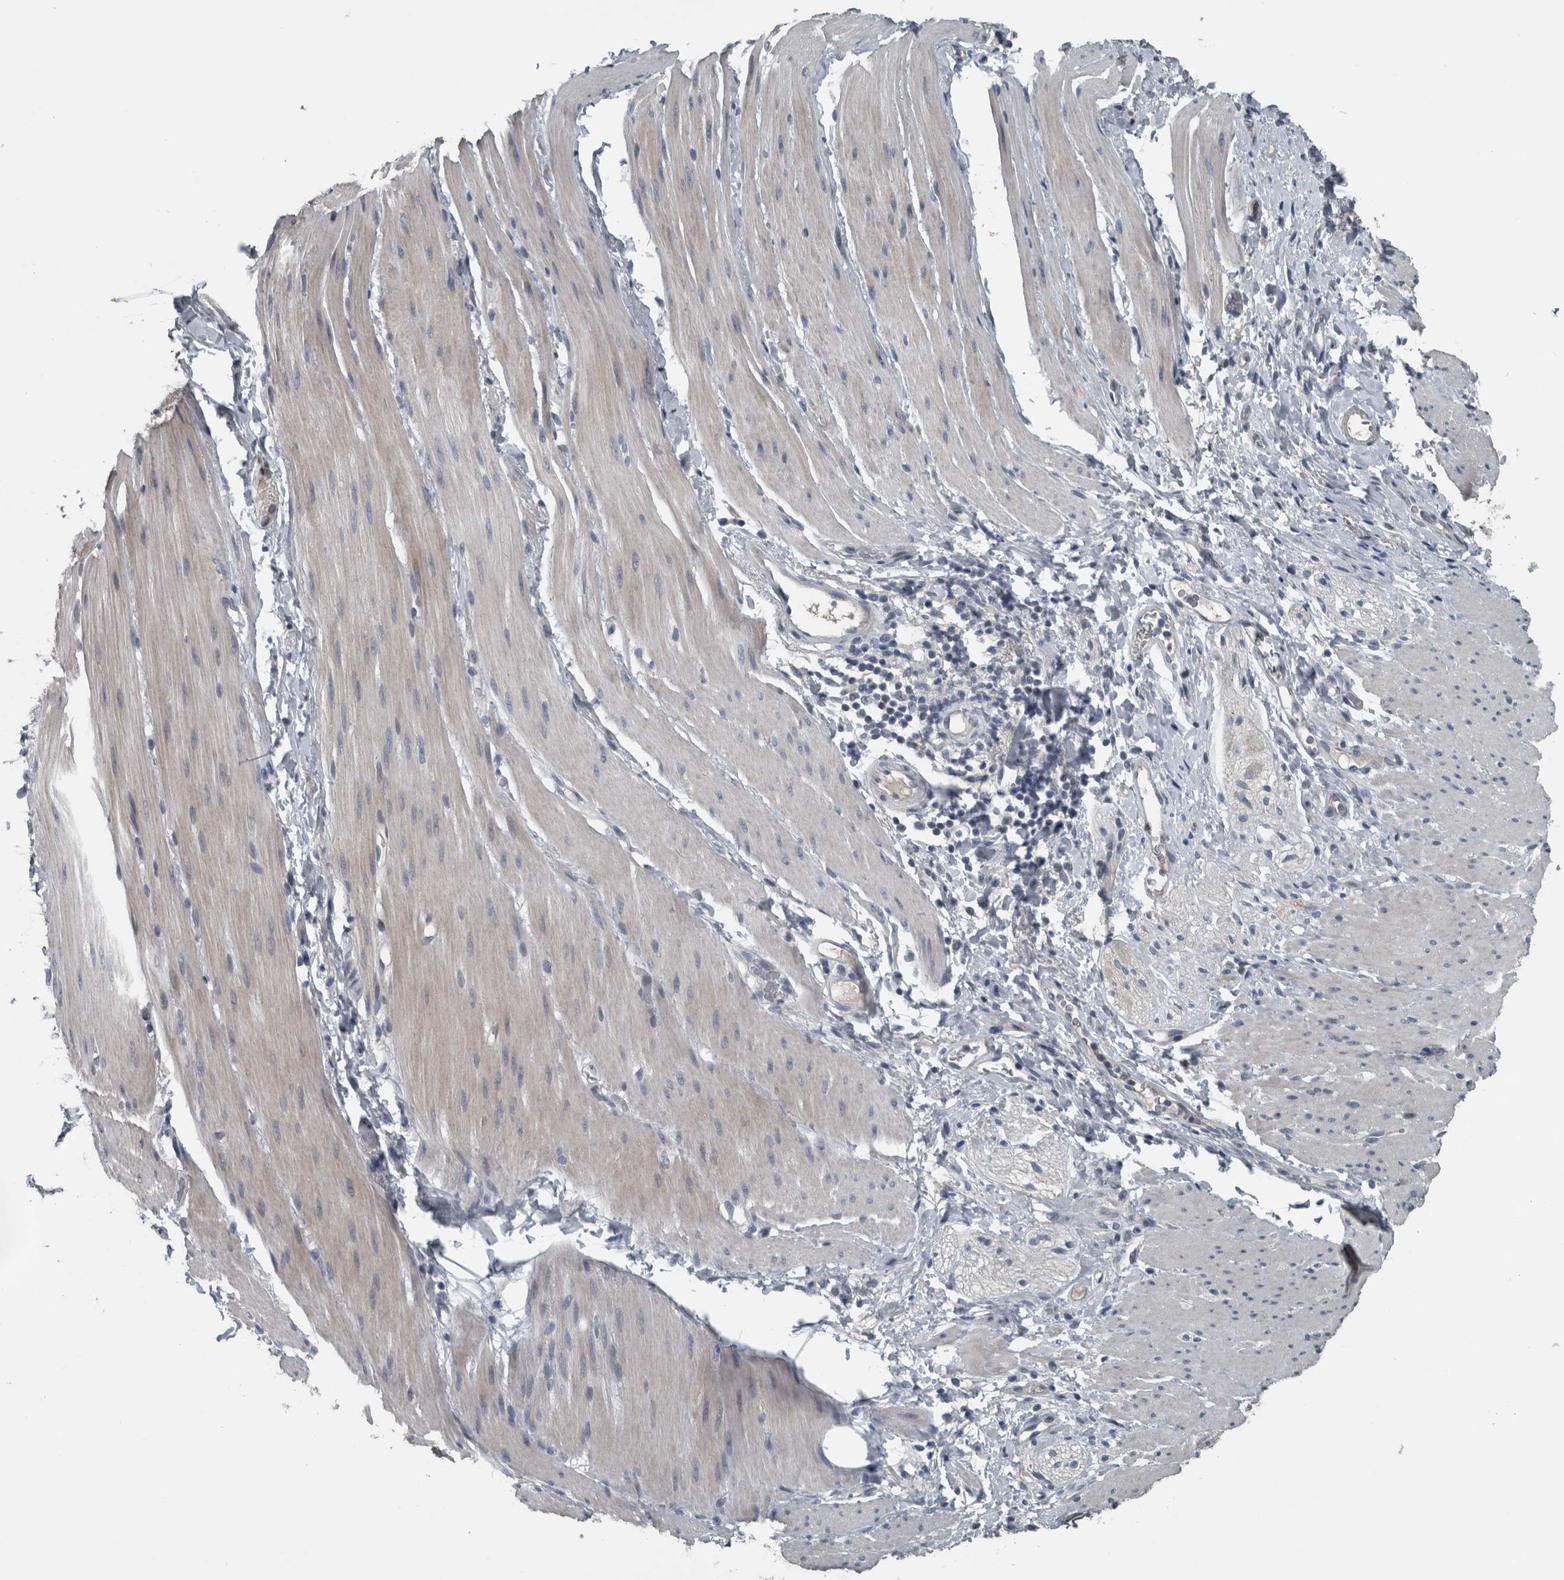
{"staining": {"intensity": "negative", "quantity": "none", "location": "none"}, "tissue": "smooth muscle", "cell_type": "Smooth muscle cells", "image_type": "normal", "snomed": [{"axis": "morphology", "description": "Normal tissue, NOS"}, {"axis": "topography", "description": "Smooth muscle"}, {"axis": "topography", "description": "Small intestine"}], "caption": "Smooth muscle stained for a protein using immunohistochemistry (IHC) reveals no positivity smooth muscle cells.", "gene": "KRT20", "patient": {"sex": "female", "age": 84}}